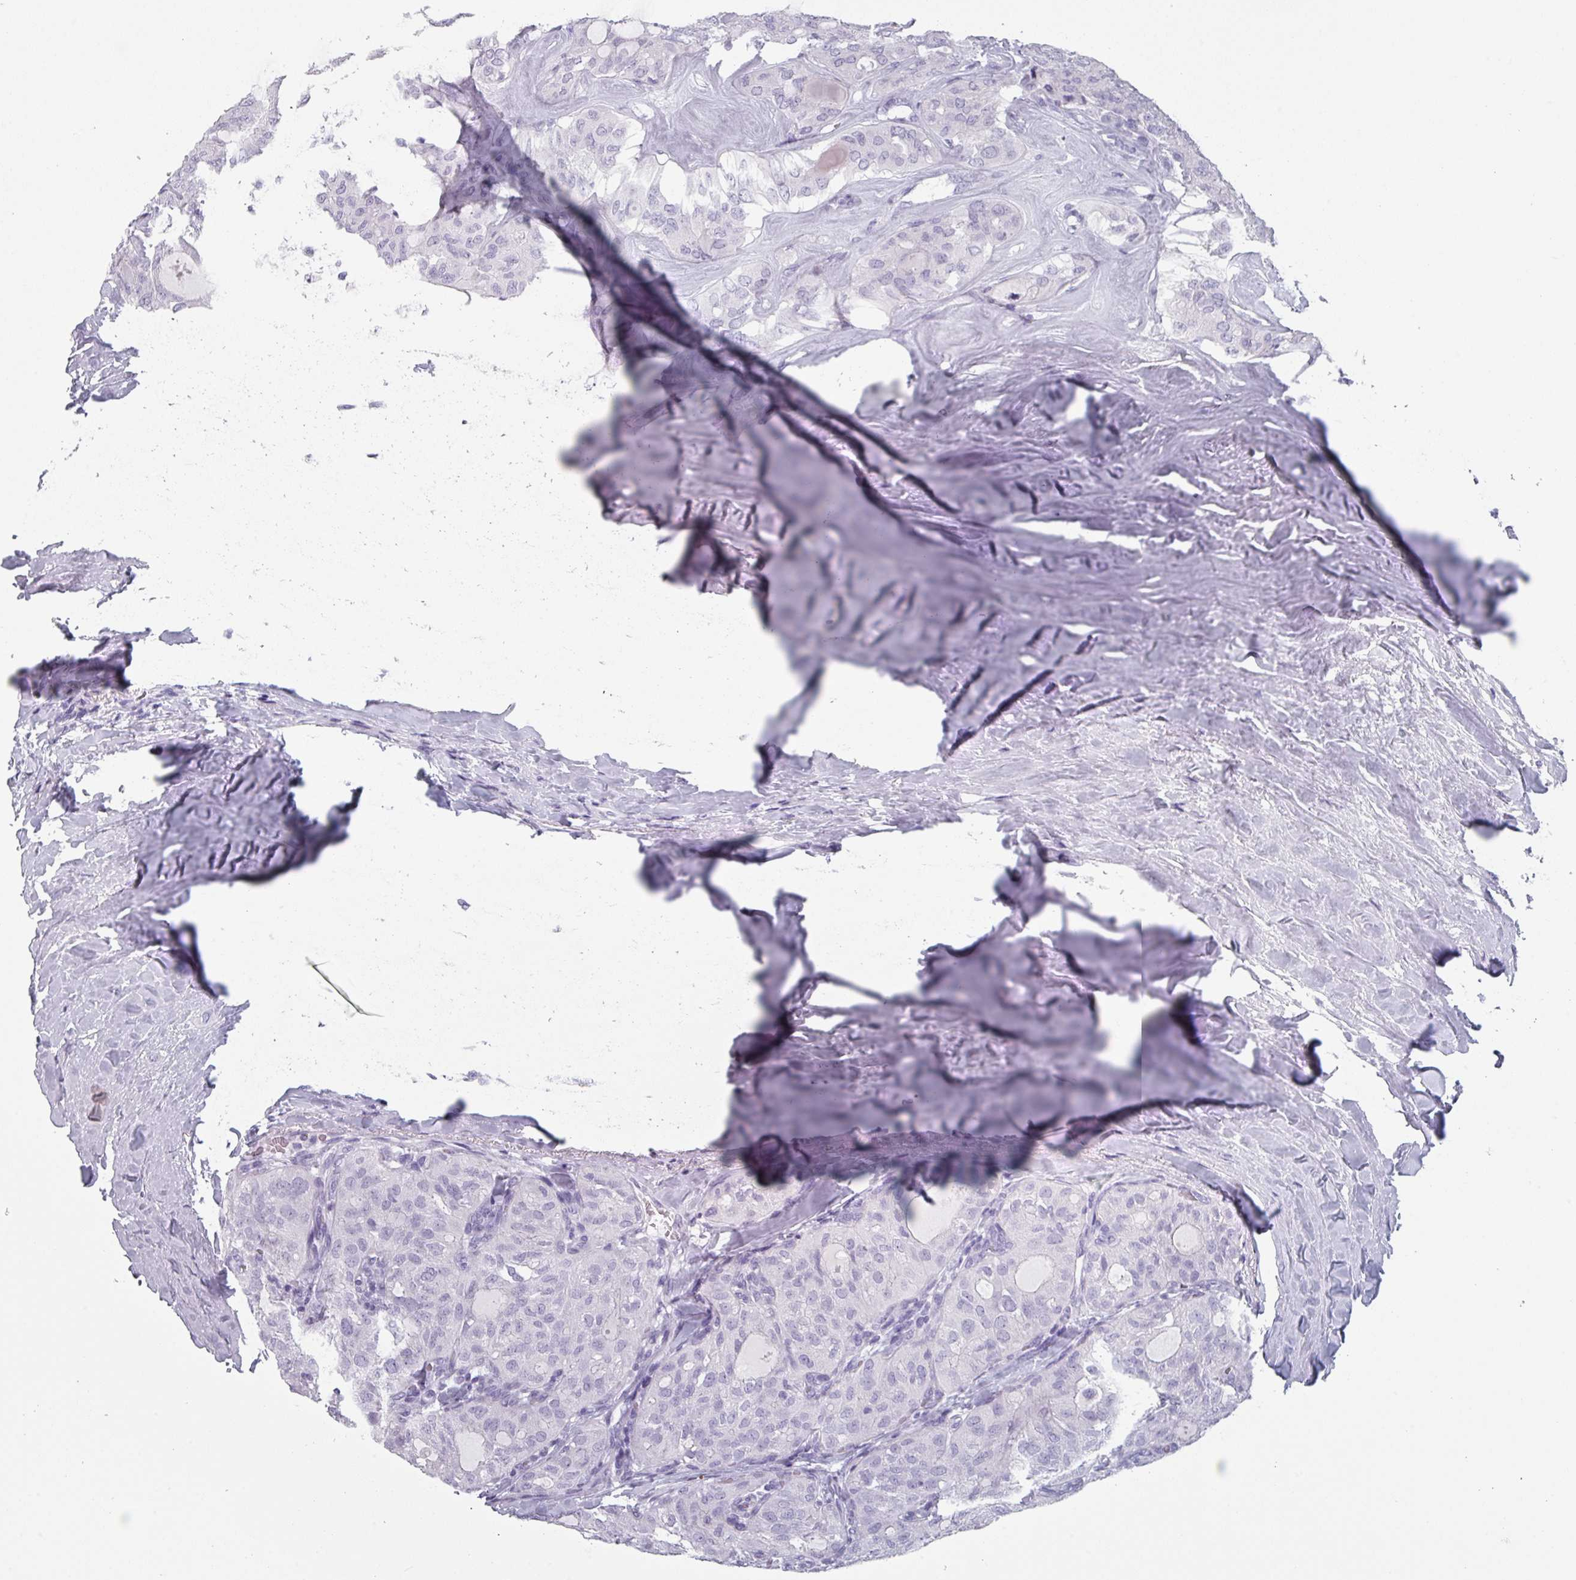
{"staining": {"intensity": "negative", "quantity": "none", "location": "none"}, "tissue": "thyroid cancer", "cell_type": "Tumor cells", "image_type": "cancer", "snomed": [{"axis": "morphology", "description": "Follicular adenoma carcinoma, NOS"}, {"axis": "topography", "description": "Thyroid gland"}], "caption": "Immunohistochemistry of thyroid cancer (follicular adenoma carcinoma) shows no positivity in tumor cells.", "gene": "SLC35G2", "patient": {"sex": "male", "age": 75}}